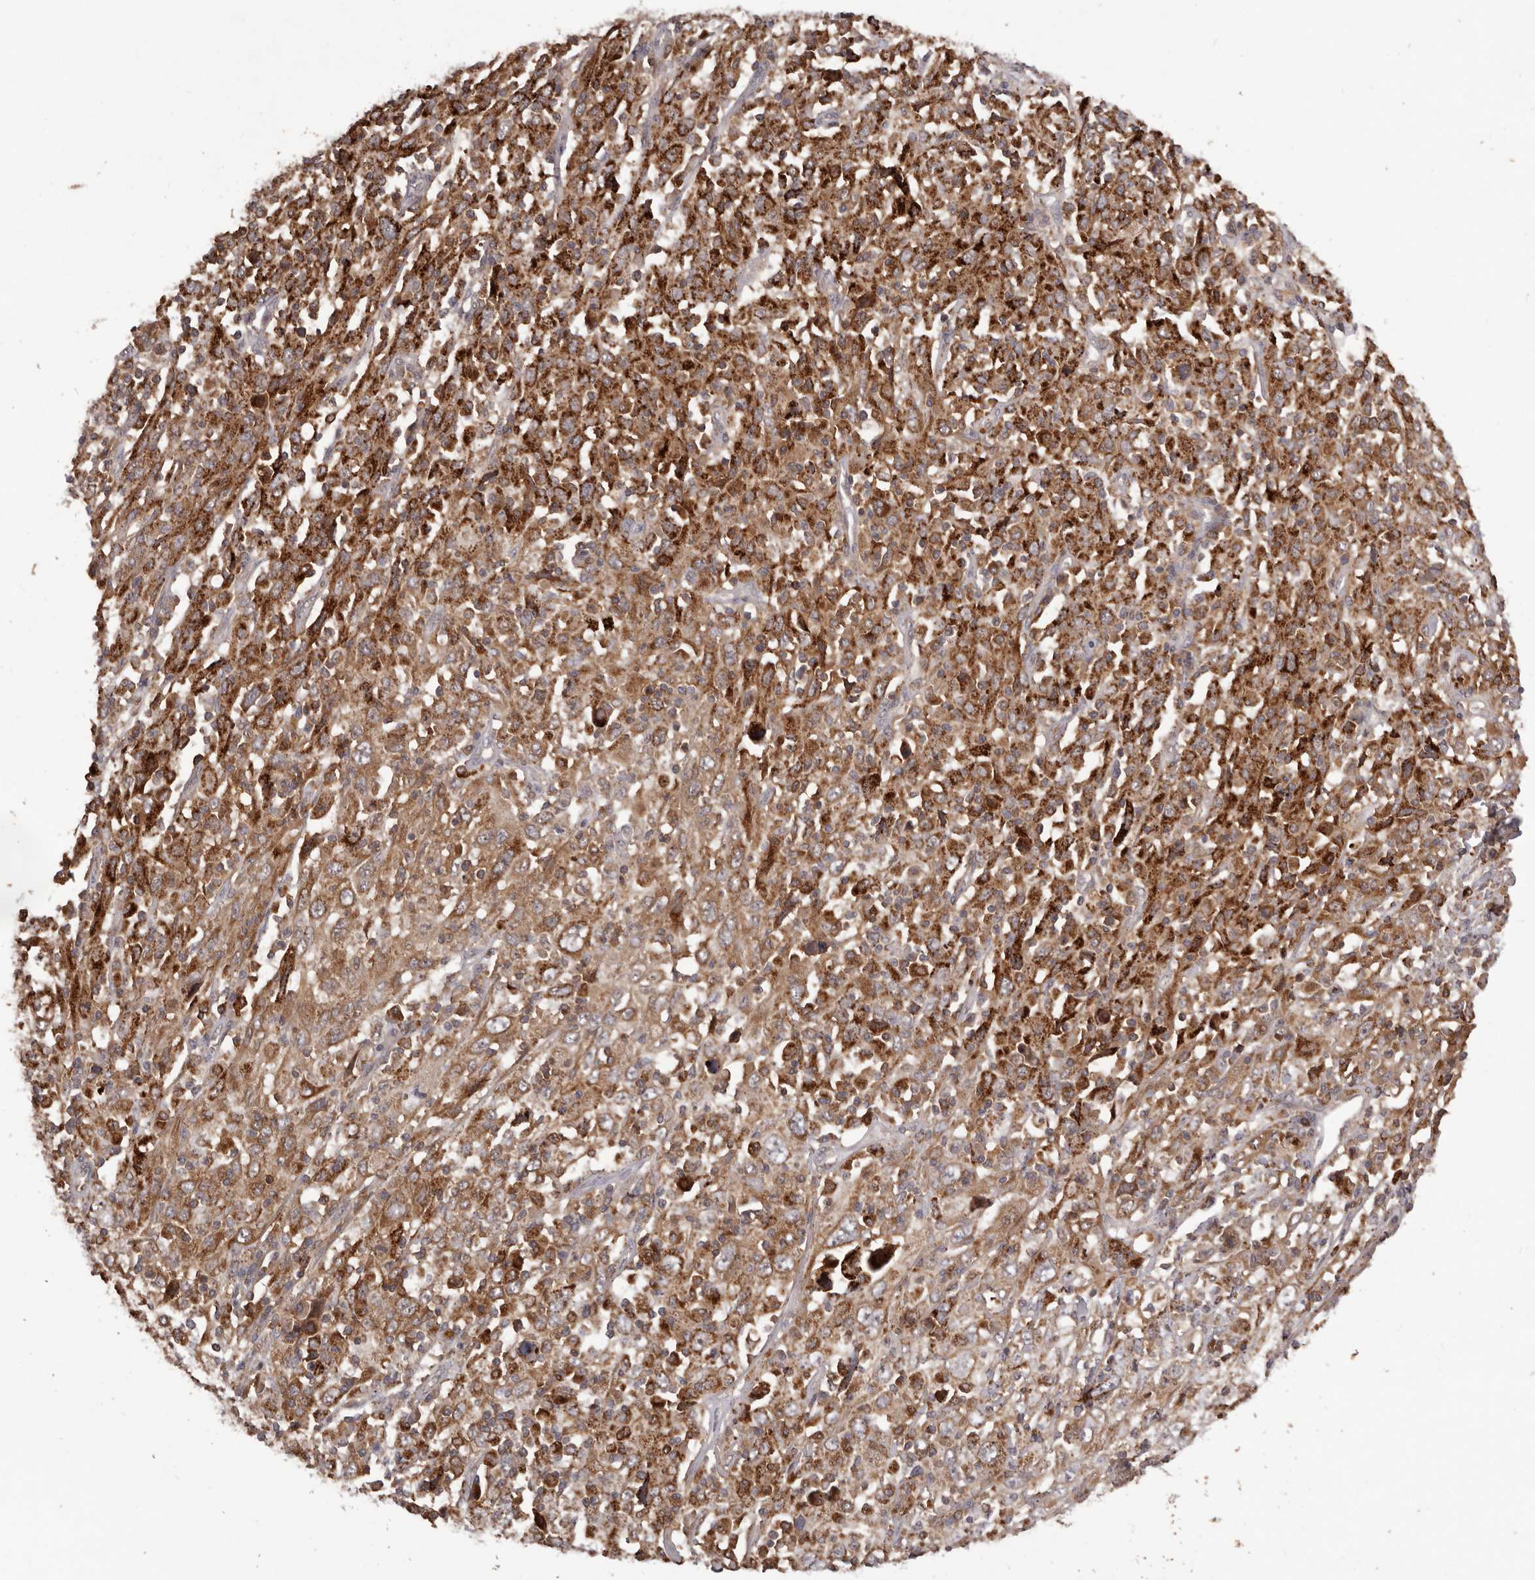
{"staining": {"intensity": "moderate", "quantity": ">75%", "location": "cytoplasmic/membranous"}, "tissue": "cervical cancer", "cell_type": "Tumor cells", "image_type": "cancer", "snomed": [{"axis": "morphology", "description": "Squamous cell carcinoma, NOS"}, {"axis": "topography", "description": "Cervix"}], "caption": "This histopathology image exhibits cervical squamous cell carcinoma stained with immunohistochemistry (IHC) to label a protein in brown. The cytoplasmic/membranous of tumor cells show moderate positivity for the protein. Nuclei are counter-stained blue.", "gene": "GLIPR2", "patient": {"sex": "female", "age": 46}}